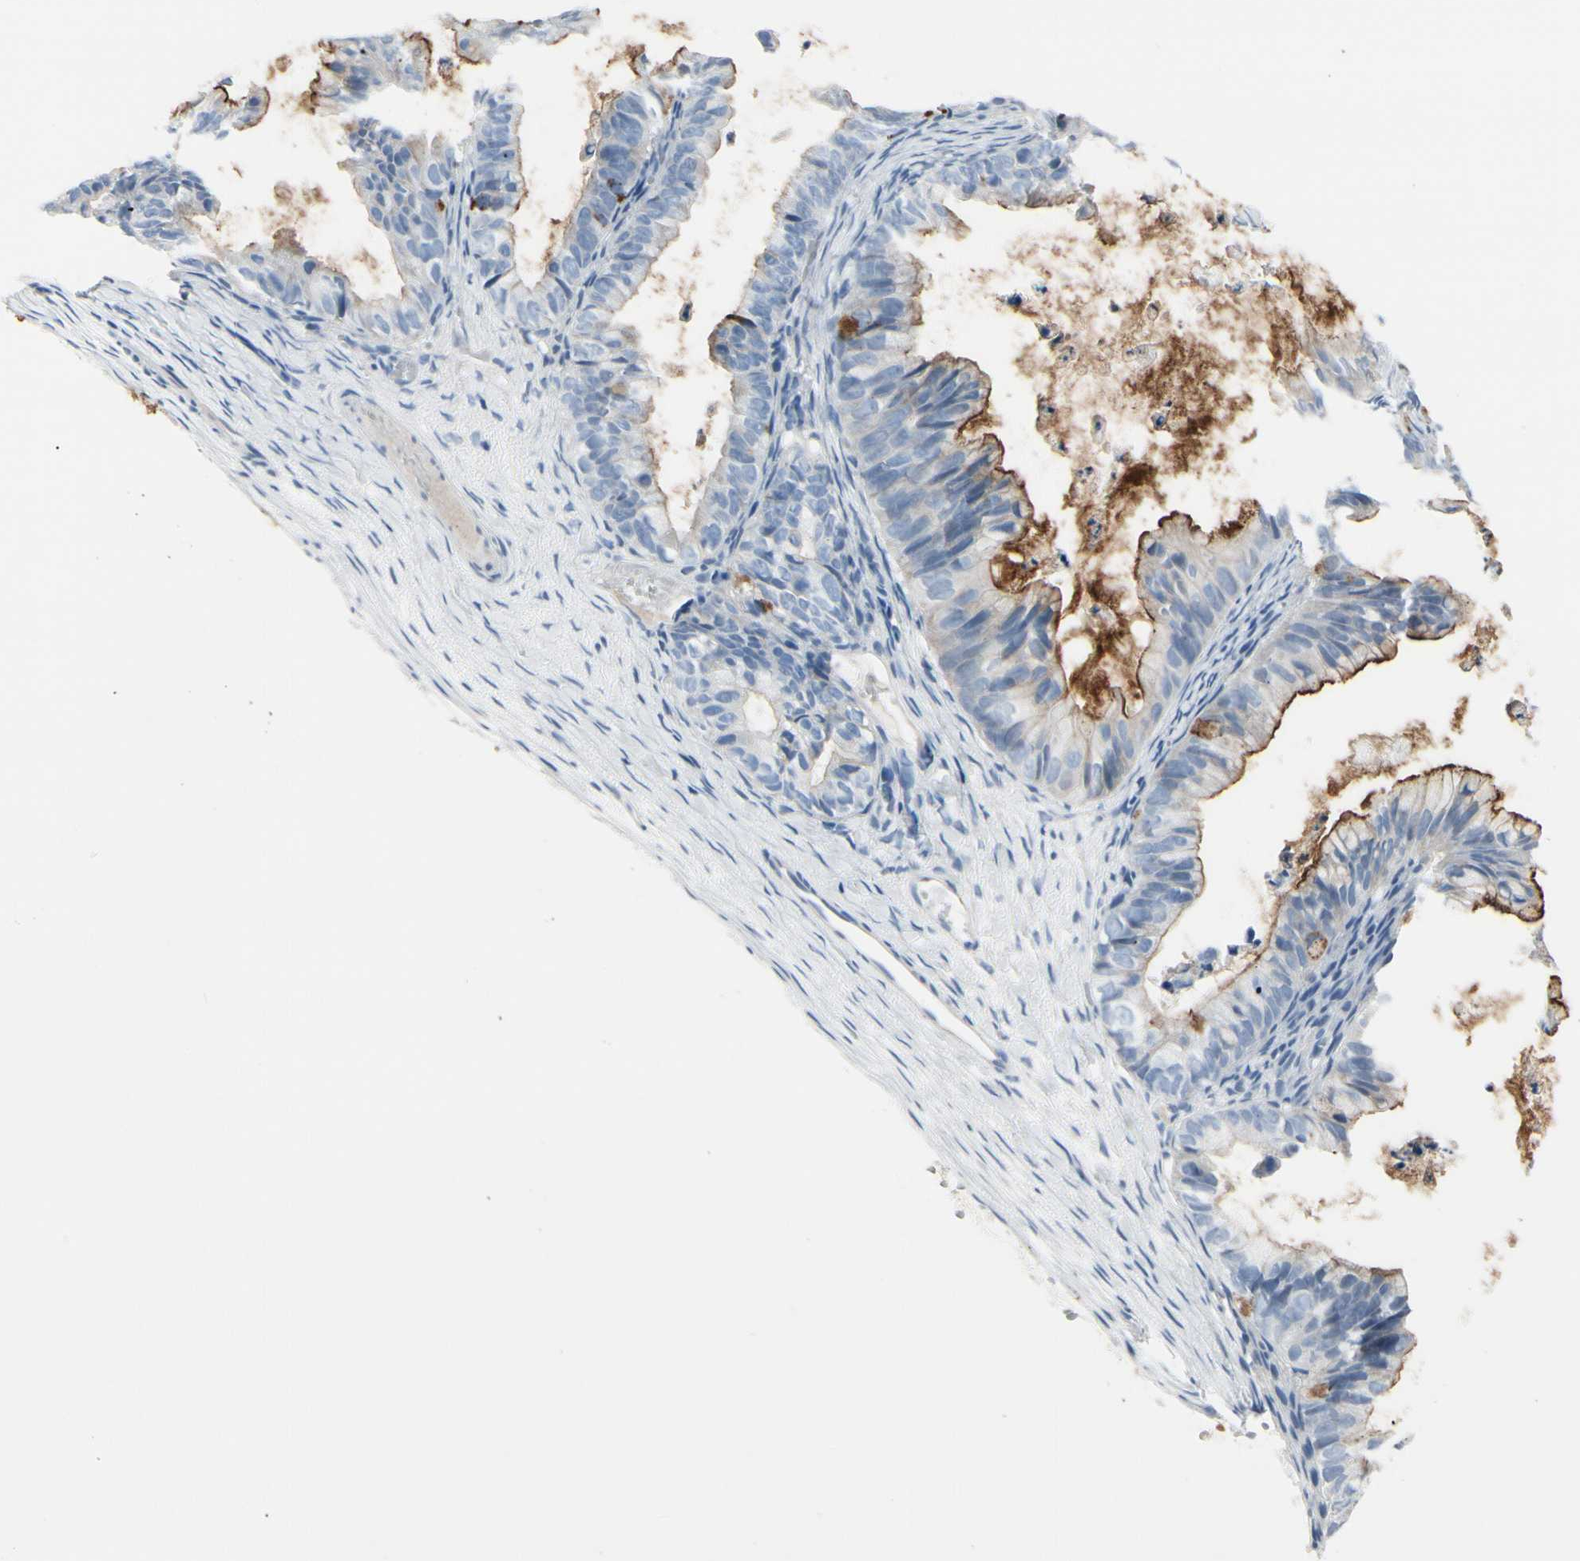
{"staining": {"intensity": "strong", "quantity": "25%-75%", "location": "cytoplasmic/membranous"}, "tissue": "ovarian cancer", "cell_type": "Tumor cells", "image_type": "cancer", "snomed": [{"axis": "morphology", "description": "Cystadenocarcinoma, mucinous, NOS"}, {"axis": "topography", "description": "Ovary"}], "caption": "The immunohistochemical stain labels strong cytoplasmic/membranous staining in tumor cells of ovarian cancer (mucinous cystadenocarcinoma) tissue.", "gene": "CDHR5", "patient": {"sex": "female", "age": 36}}